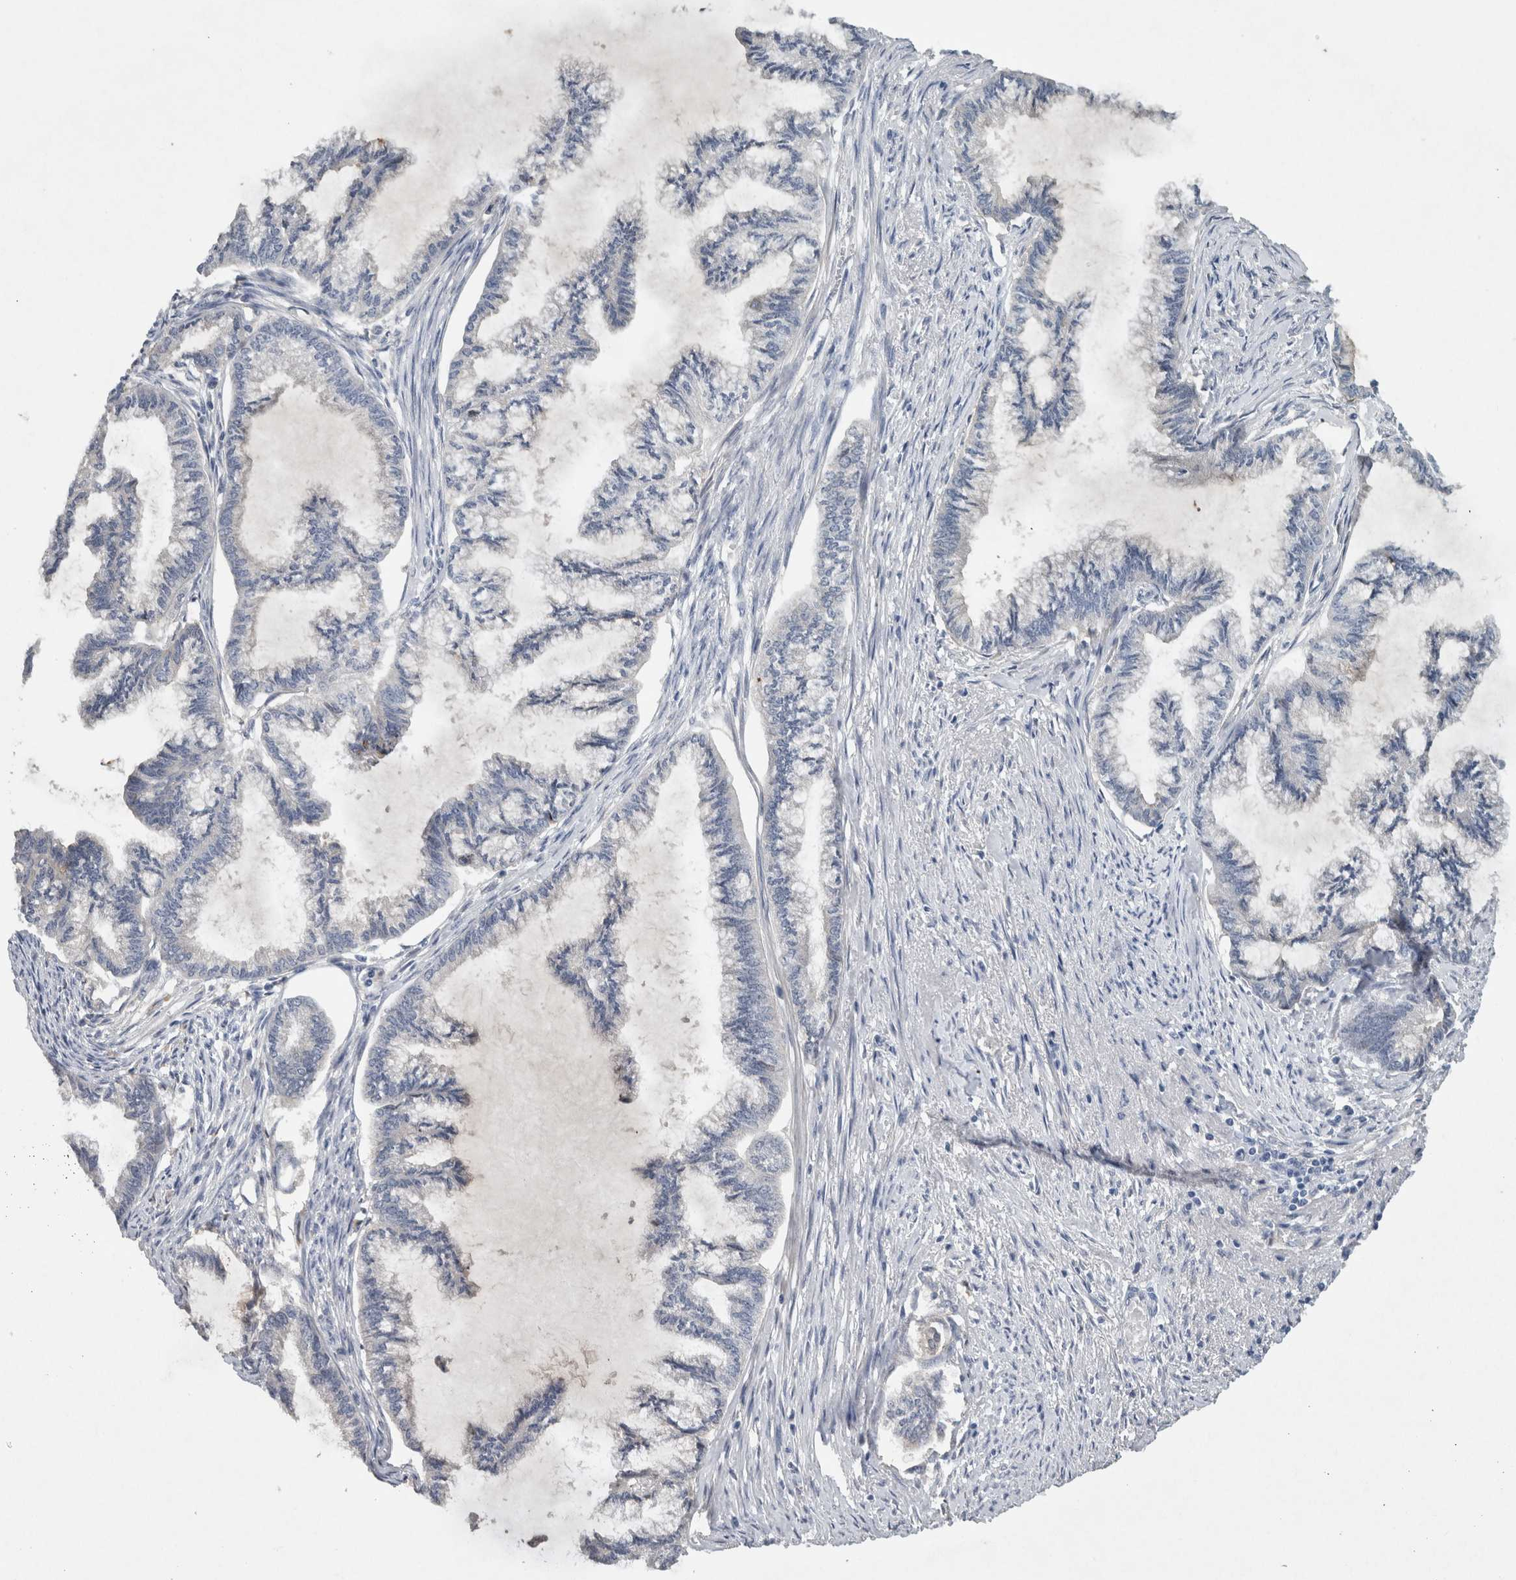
{"staining": {"intensity": "negative", "quantity": "none", "location": "none"}, "tissue": "endometrial cancer", "cell_type": "Tumor cells", "image_type": "cancer", "snomed": [{"axis": "morphology", "description": "Adenocarcinoma, NOS"}, {"axis": "topography", "description": "Endometrium"}], "caption": "This micrograph is of adenocarcinoma (endometrial) stained with immunohistochemistry (IHC) to label a protein in brown with the nuclei are counter-stained blue. There is no staining in tumor cells.", "gene": "HEXD", "patient": {"sex": "female", "age": 86}}